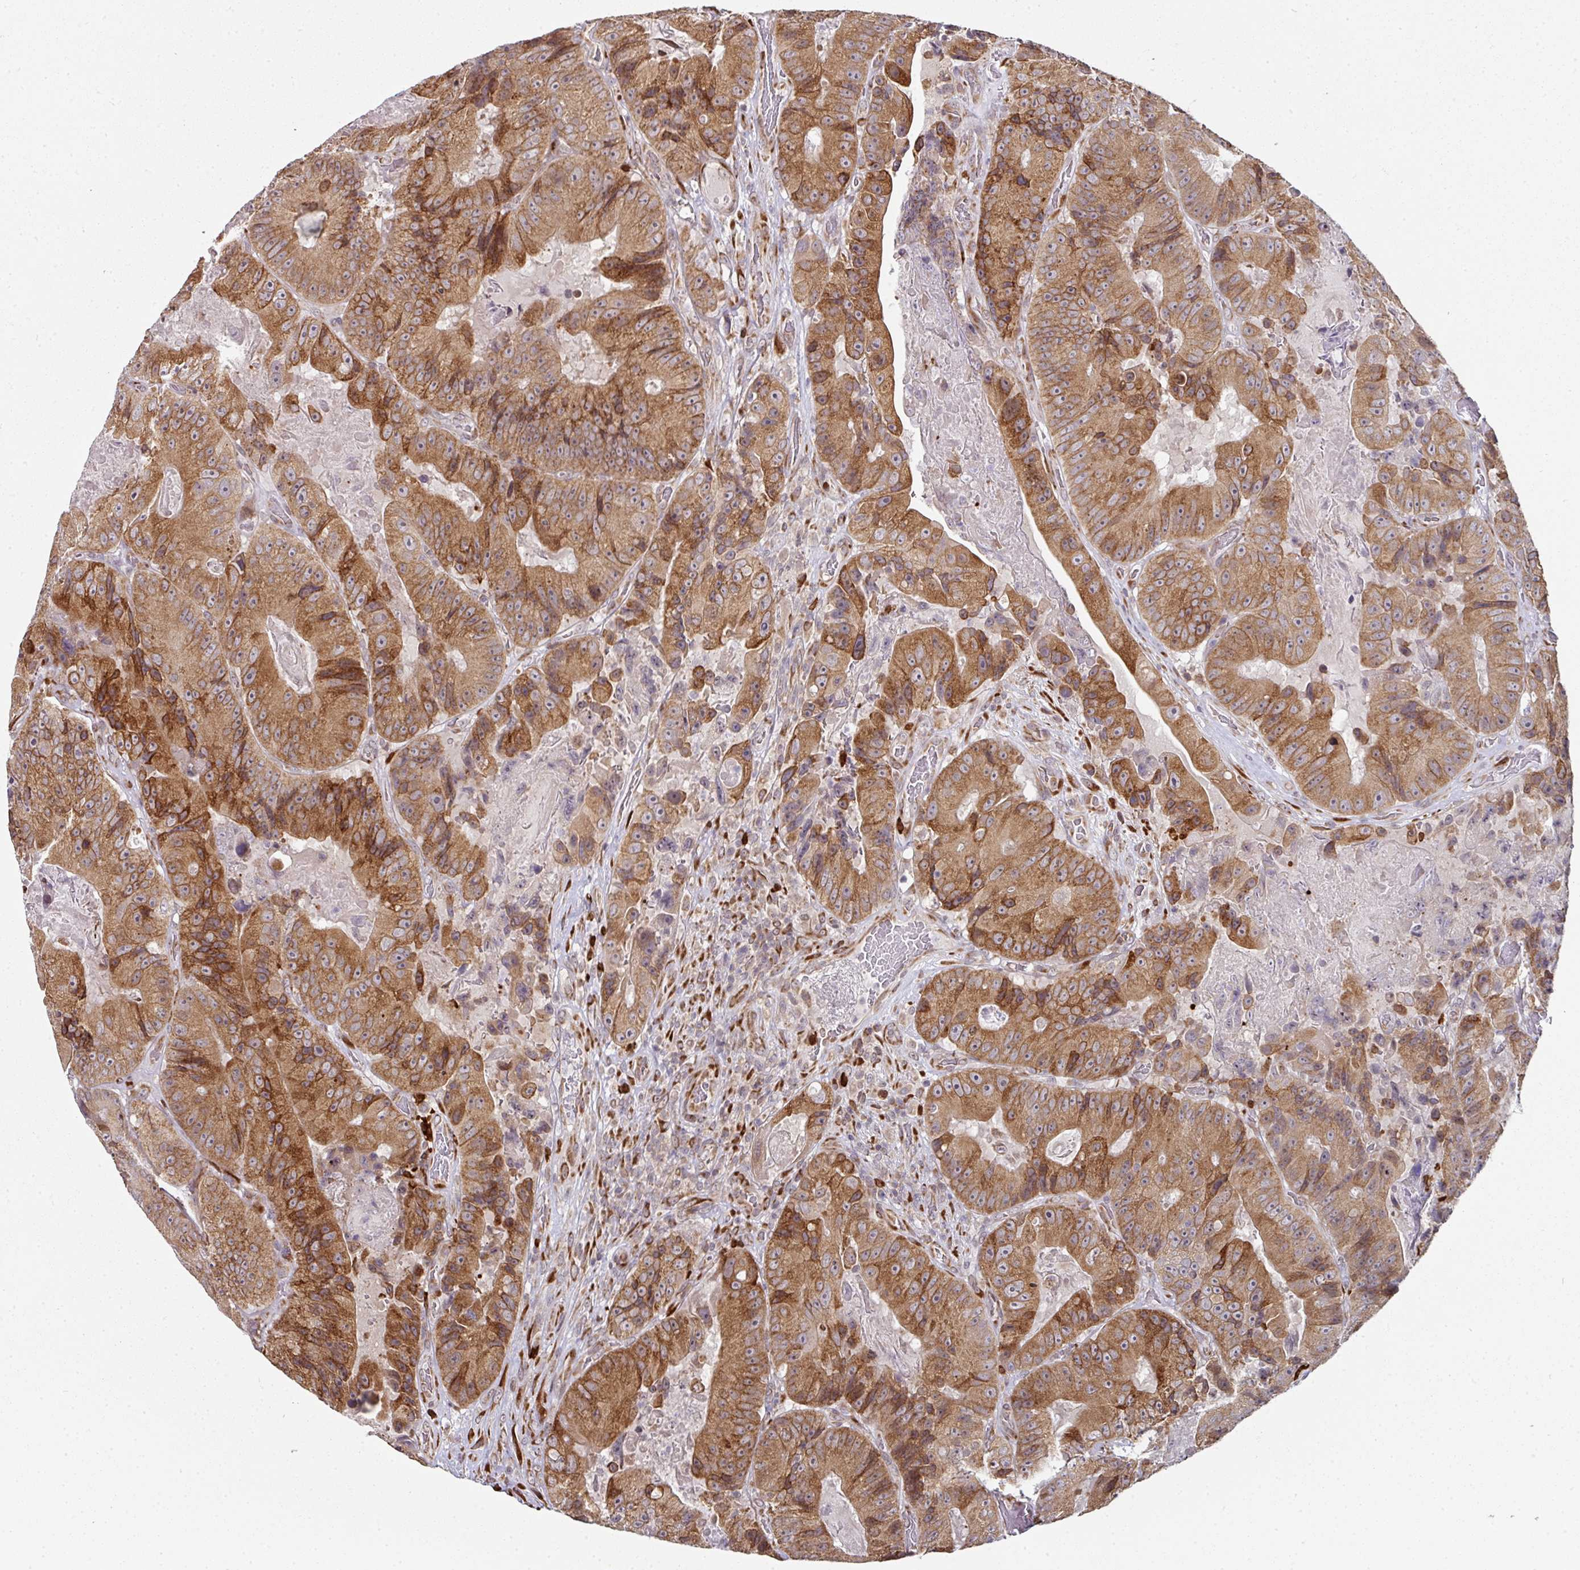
{"staining": {"intensity": "moderate", "quantity": ">75%", "location": "cytoplasmic/membranous"}, "tissue": "colorectal cancer", "cell_type": "Tumor cells", "image_type": "cancer", "snomed": [{"axis": "morphology", "description": "Adenocarcinoma, NOS"}, {"axis": "topography", "description": "Colon"}], "caption": "Colorectal adenocarcinoma stained with a brown dye demonstrates moderate cytoplasmic/membranous positive staining in about >75% of tumor cells.", "gene": "APOLD1", "patient": {"sex": "female", "age": 86}}